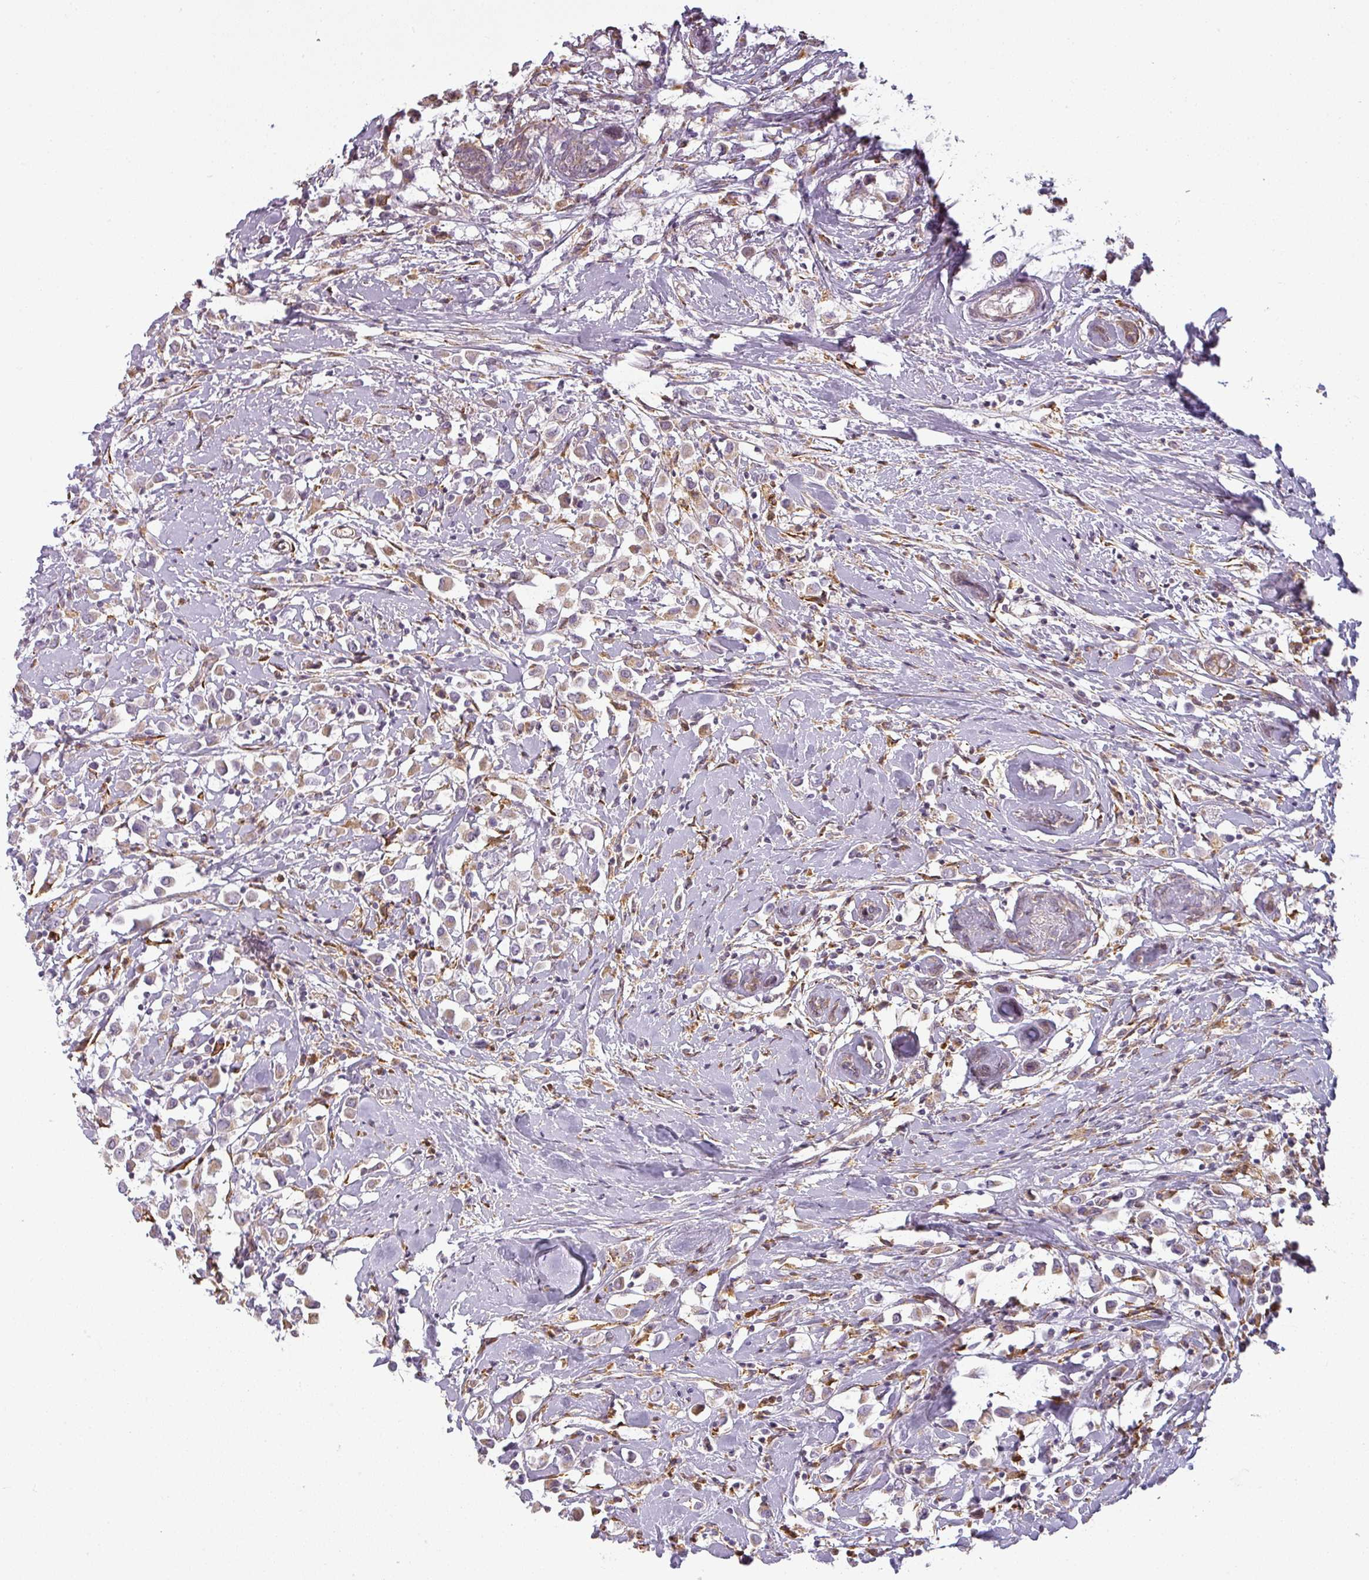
{"staining": {"intensity": "weak", "quantity": "25%-75%", "location": "cytoplasmic/membranous"}, "tissue": "breast cancer", "cell_type": "Tumor cells", "image_type": "cancer", "snomed": [{"axis": "morphology", "description": "Duct carcinoma"}, {"axis": "topography", "description": "Breast"}], "caption": "Breast cancer tissue reveals weak cytoplasmic/membranous positivity in about 25%-75% of tumor cells, visualized by immunohistochemistry. Nuclei are stained in blue.", "gene": "CCDC144A", "patient": {"sex": "female", "age": 87}}